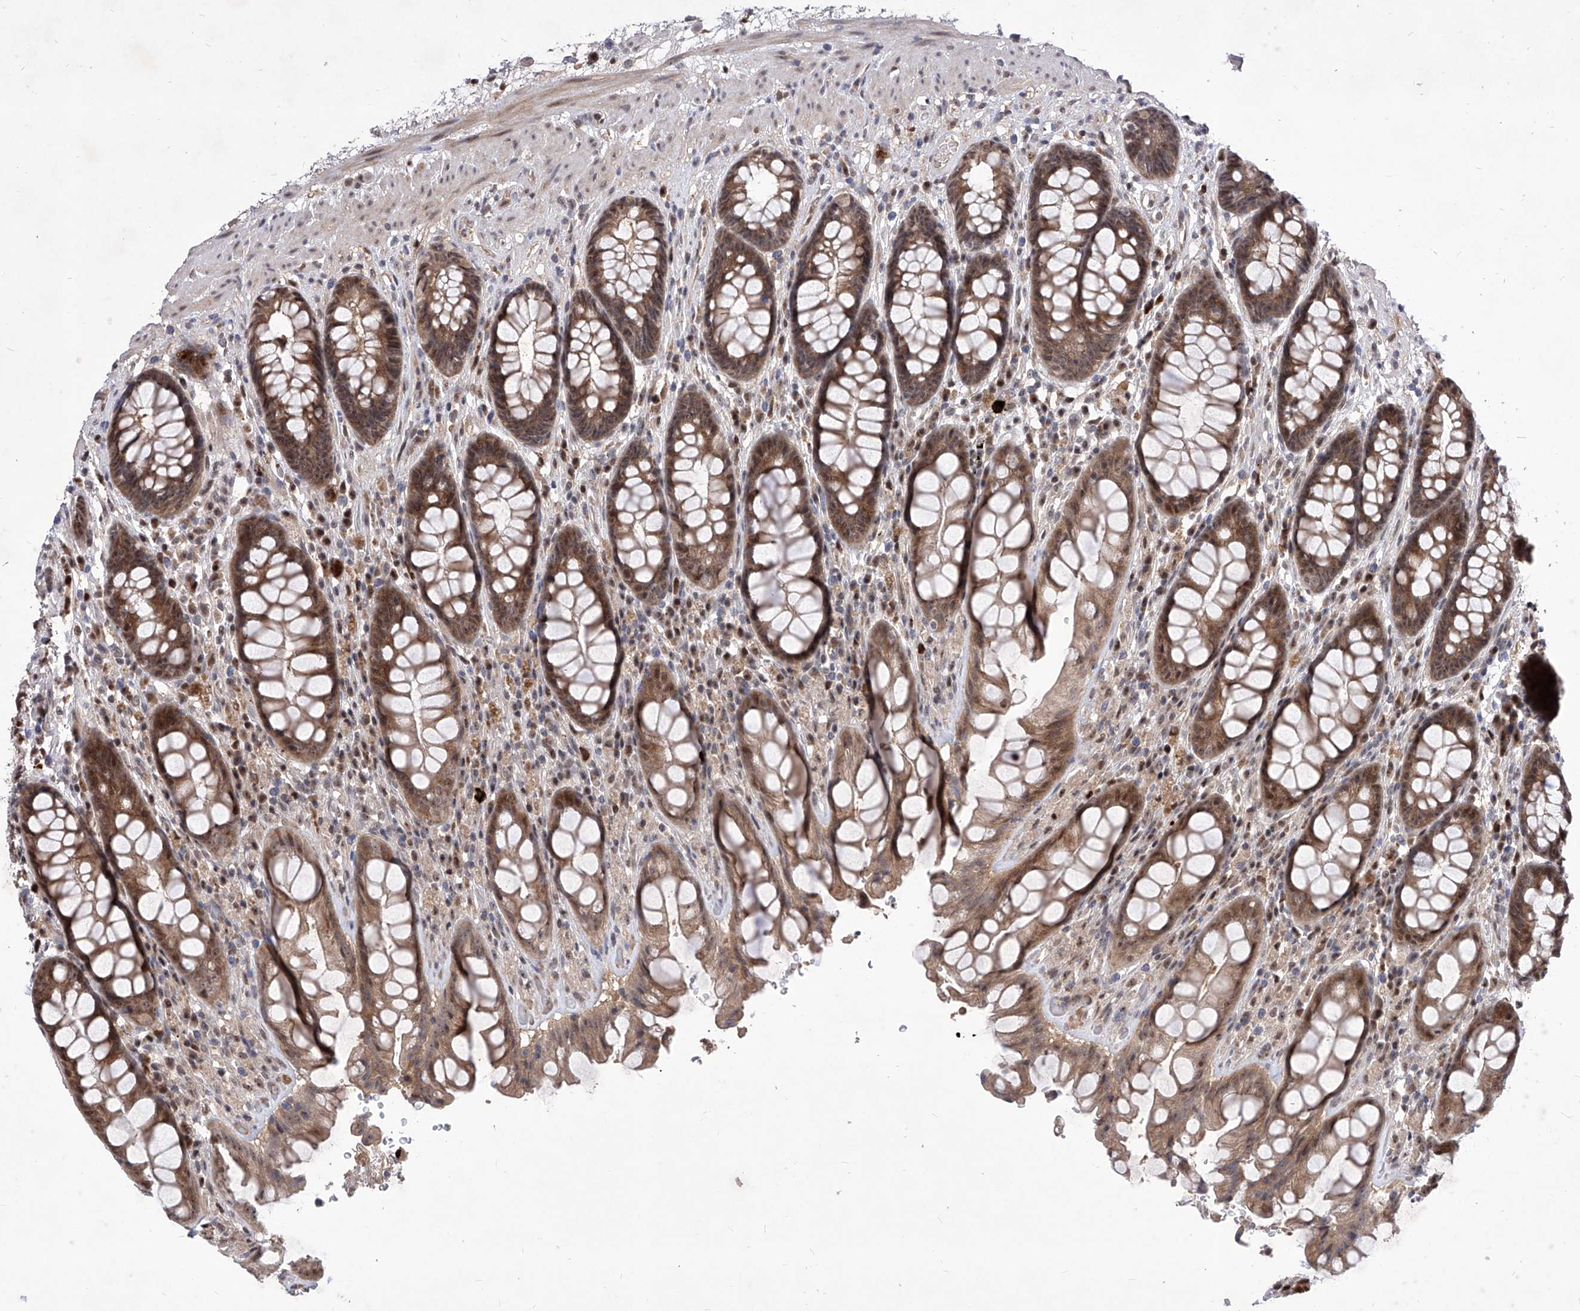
{"staining": {"intensity": "moderate", "quantity": ">75%", "location": "cytoplasmic/membranous,nuclear"}, "tissue": "rectum", "cell_type": "Glandular cells", "image_type": "normal", "snomed": [{"axis": "morphology", "description": "Normal tissue, NOS"}, {"axis": "topography", "description": "Rectum"}], "caption": "IHC micrograph of benign rectum: rectum stained using IHC exhibits medium levels of moderate protein expression localized specifically in the cytoplasmic/membranous,nuclear of glandular cells, appearing as a cytoplasmic/membranous,nuclear brown color.", "gene": "LGR4", "patient": {"sex": "male", "age": 64}}